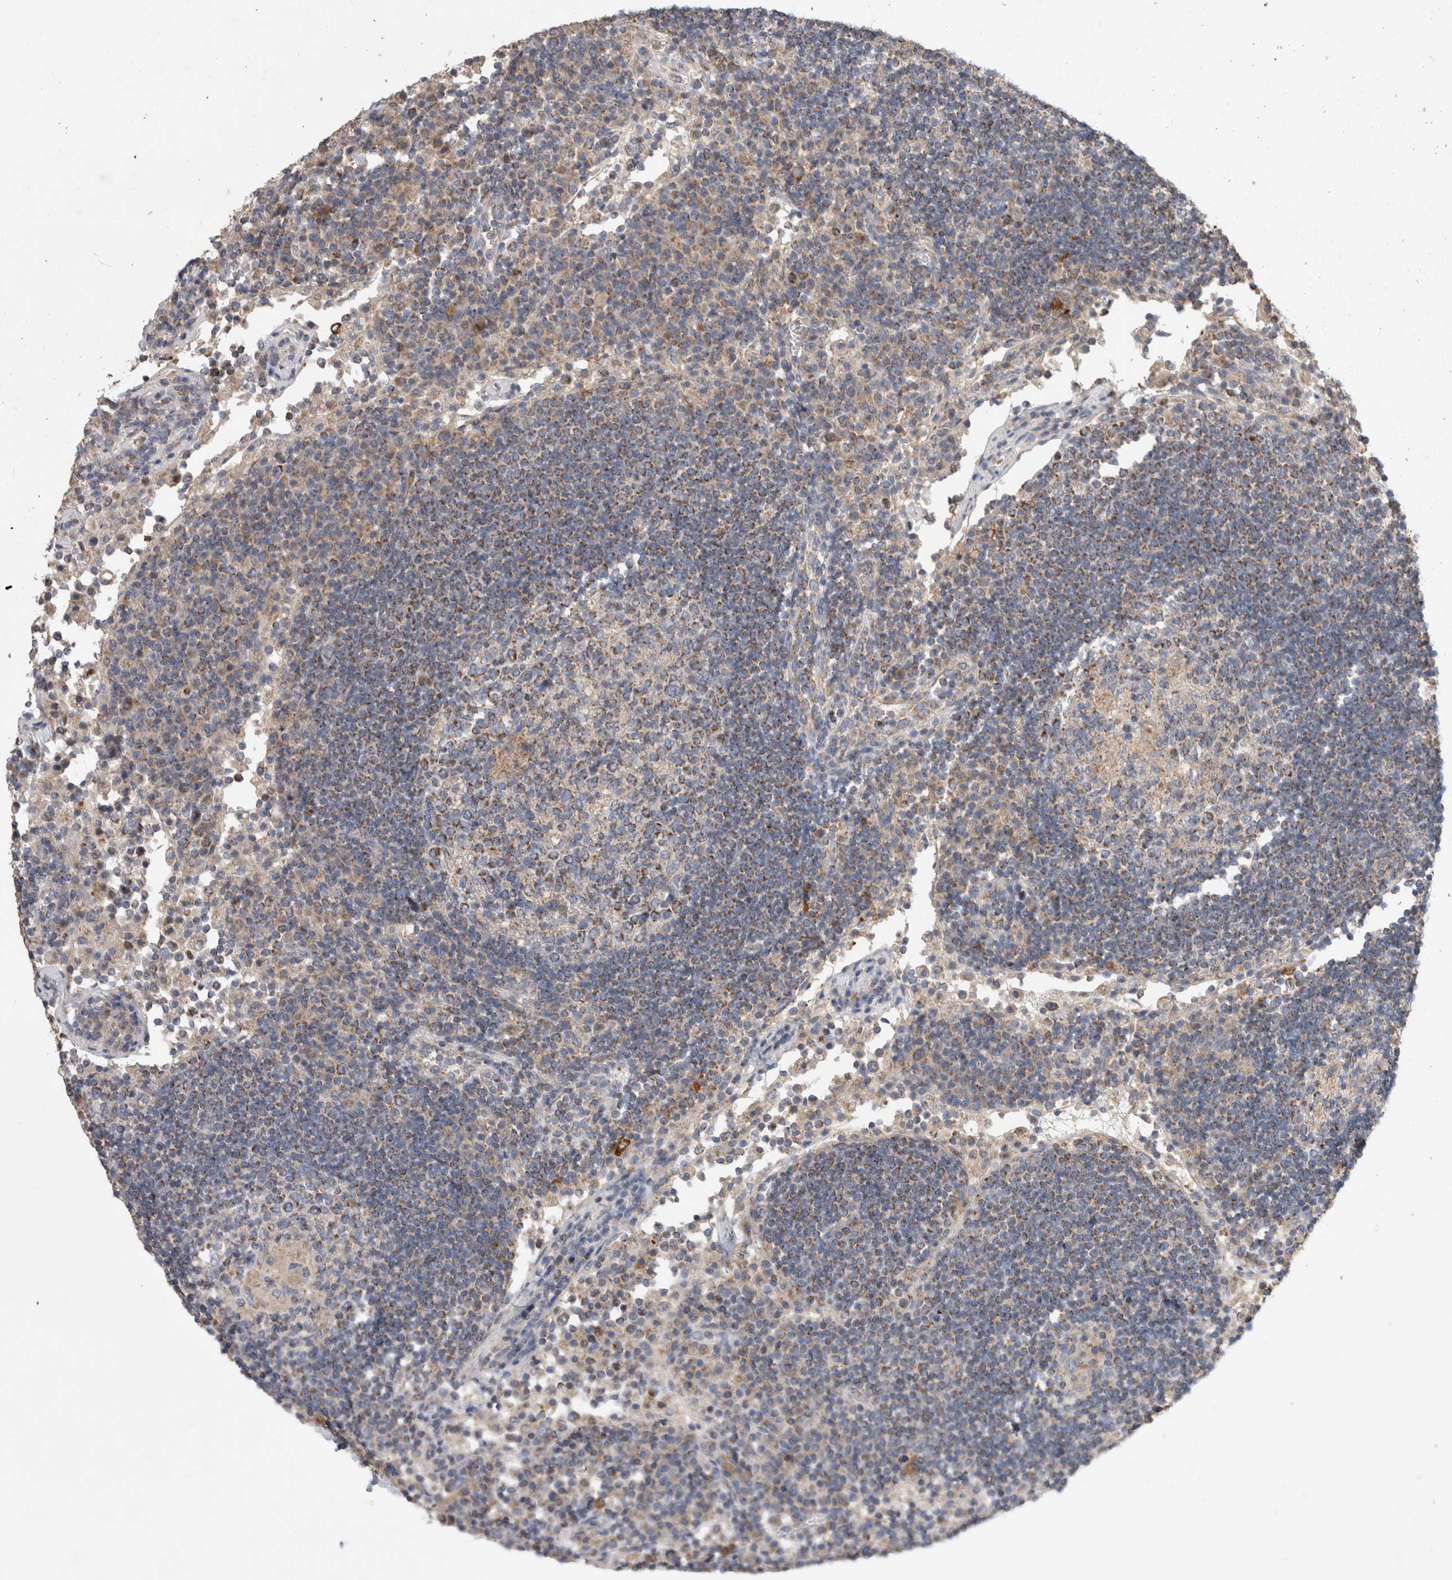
{"staining": {"intensity": "strong", "quantity": "25%-75%", "location": "cytoplasmic/membranous"}, "tissue": "lymph node", "cell_type": "Germinal center cells", "image_type": "normal", "snomed": [{"axis": "morphology", "description": "Normal tissue, NOS"}, {"axis": "topography", "description": "Lymph node"}], "caption": "Immunohistochemical staining of unremarkable lymph node demonstrates high levels of strong cytoplasmic/membranous staining in about 25%-75% of germinal center cells.", "gene": "IARS2", "patient": {"sex": "female", "age": 53}}